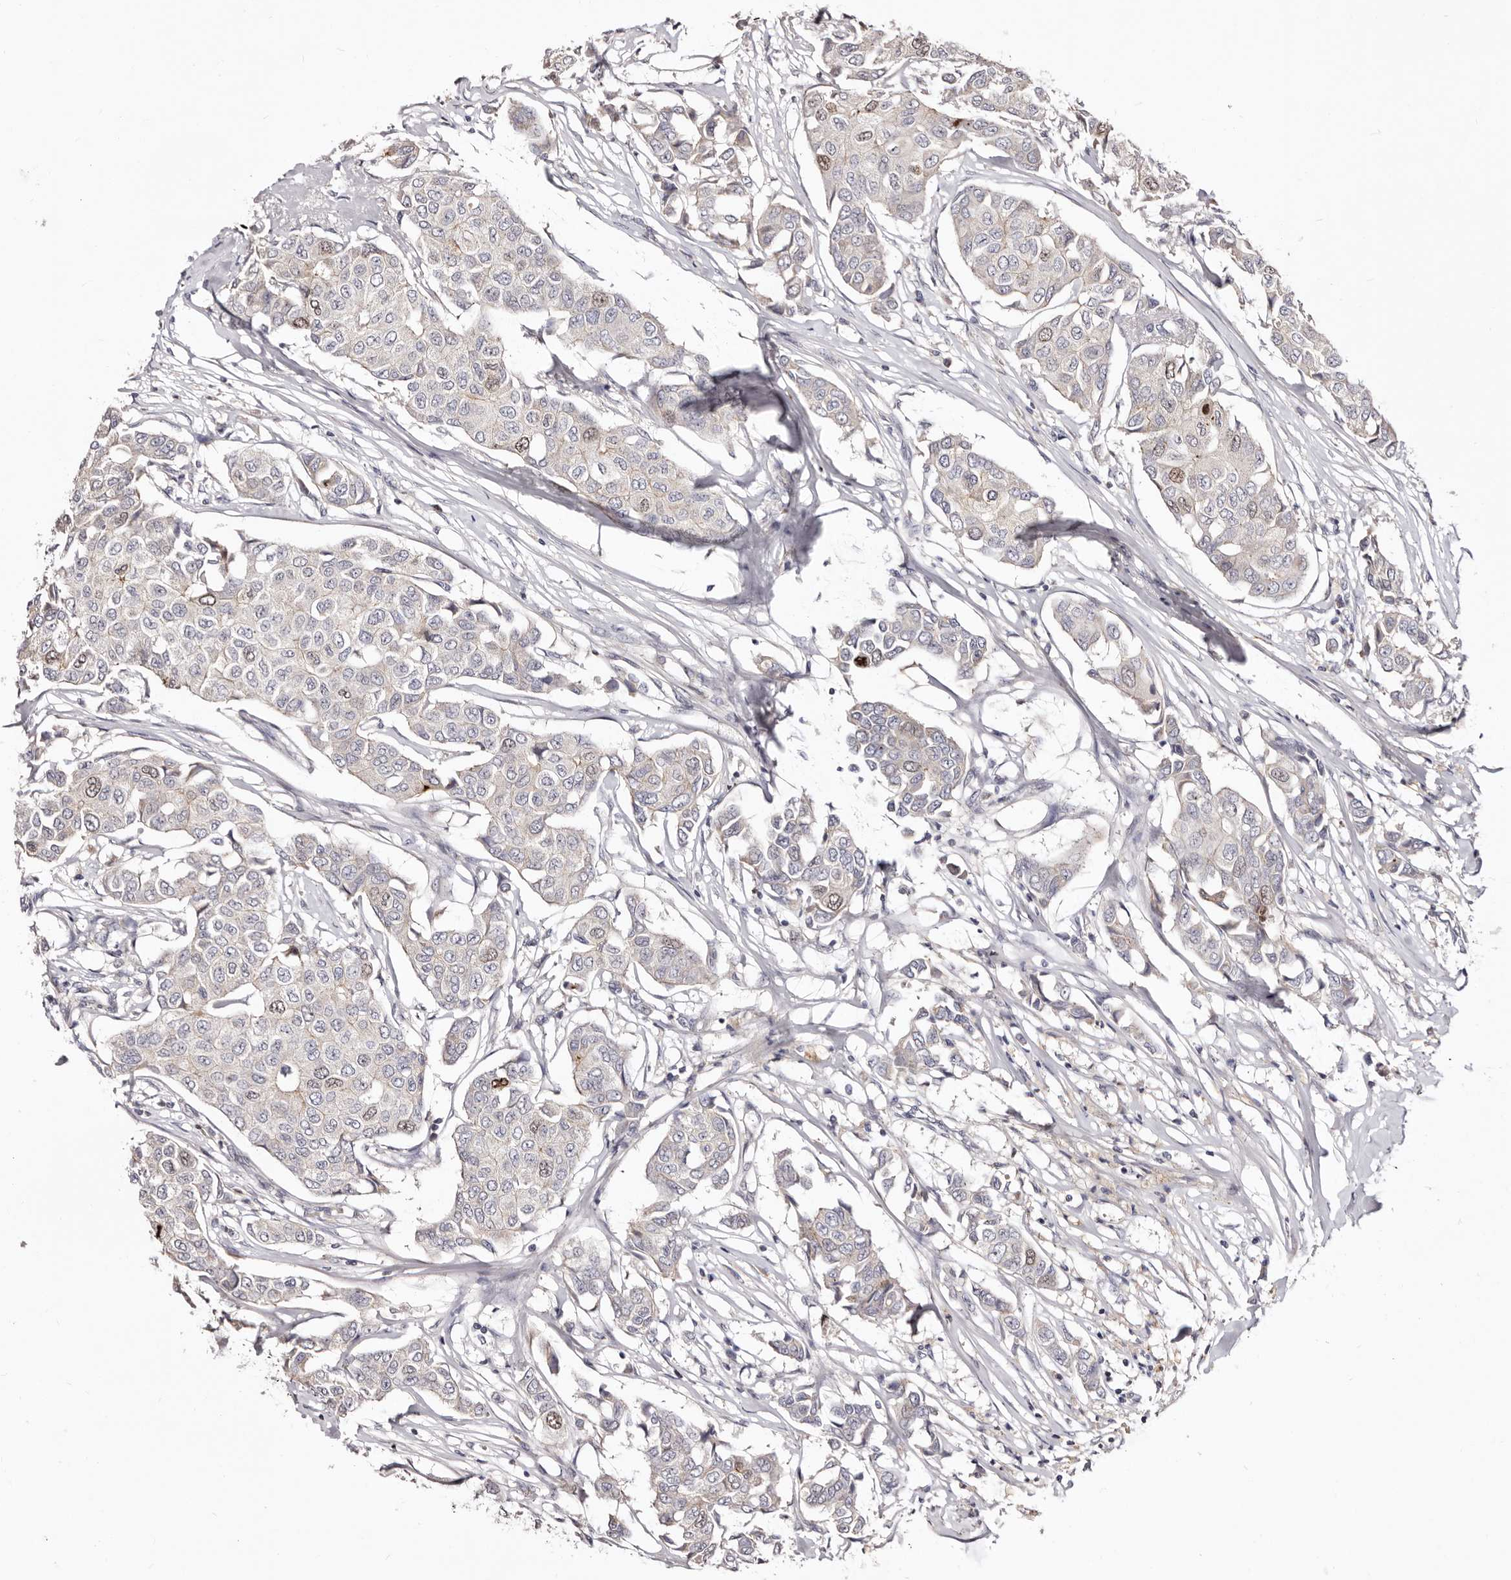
{"staining": {"intensity": "weak", "quantity": "<25%", "location": "nuclear"}, "tissue": "breast cancer", "cell_type": "Tumor cells", "image_type": "cancer", "snomed": [{"axis": "morphology", "description": "Duct carcinoma"}, {"axis": "topography", "description": "Breast"}], "caption": "A high-resolution image shows IHC staining of invasive ductal carcinoma (breast), which shows no significant expression in tumor cells.", "gene": "CDCA8", "patient": {"sex": "female", "age": 80}}